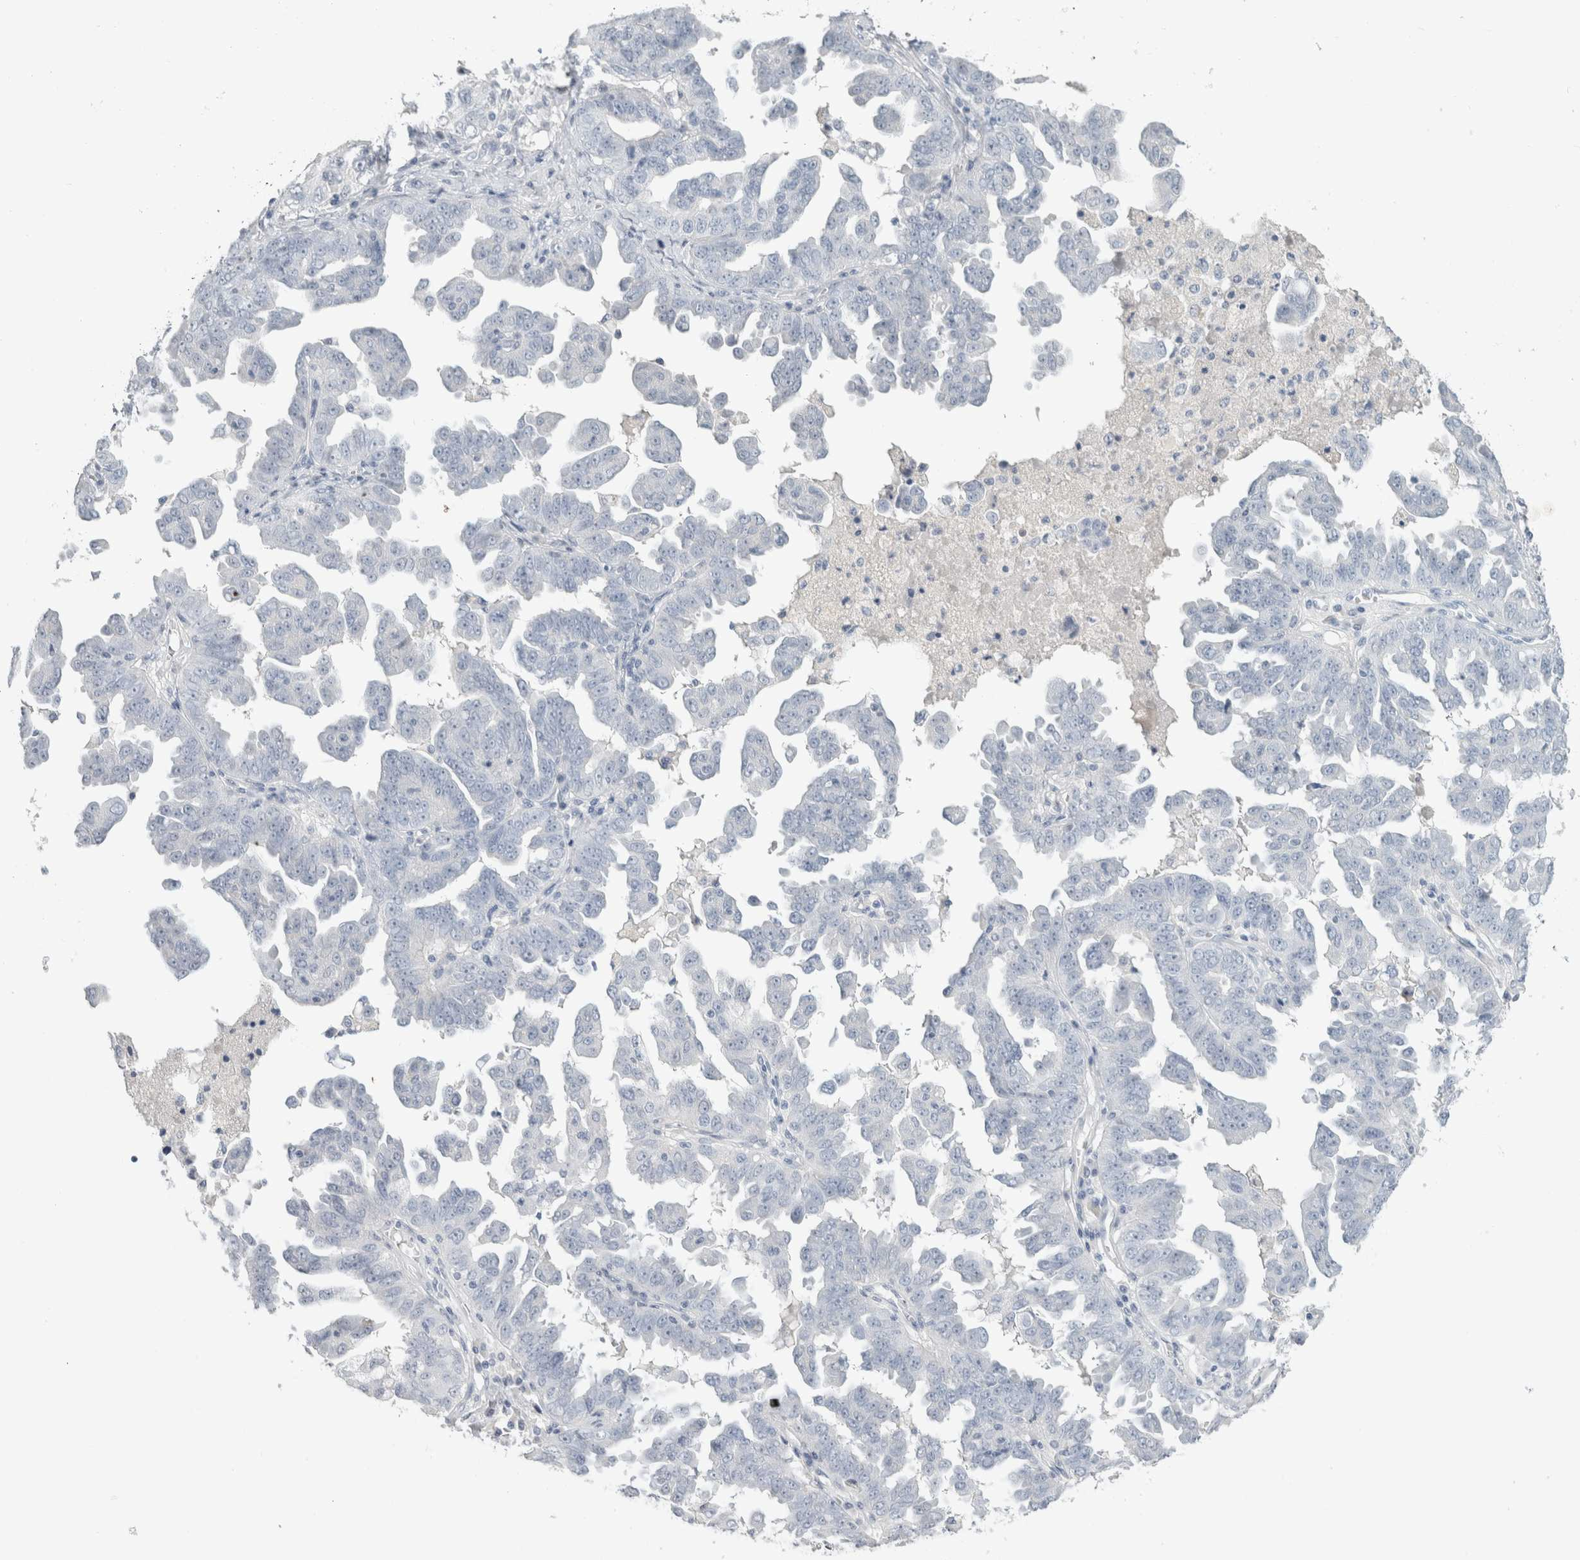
{"staining": {"intensity": "negative", "quantity": "none", "location": "none"}, "tissue": "ovarian cancer", "cell_type": "Tumor cells", "image_type": "cancer", "snomed": [{"axis": "morphology", "description": "Carcinoma, endometroid"}, {"axis": "topography", "description": "Ovary"}], "caption": "Immunohistochemical staining of human ovarian endometroid carcinoma displays no significant expression in tumor cells.", "gene": "SLC6A1", "patient": {"sex": "female", "age": 62}}